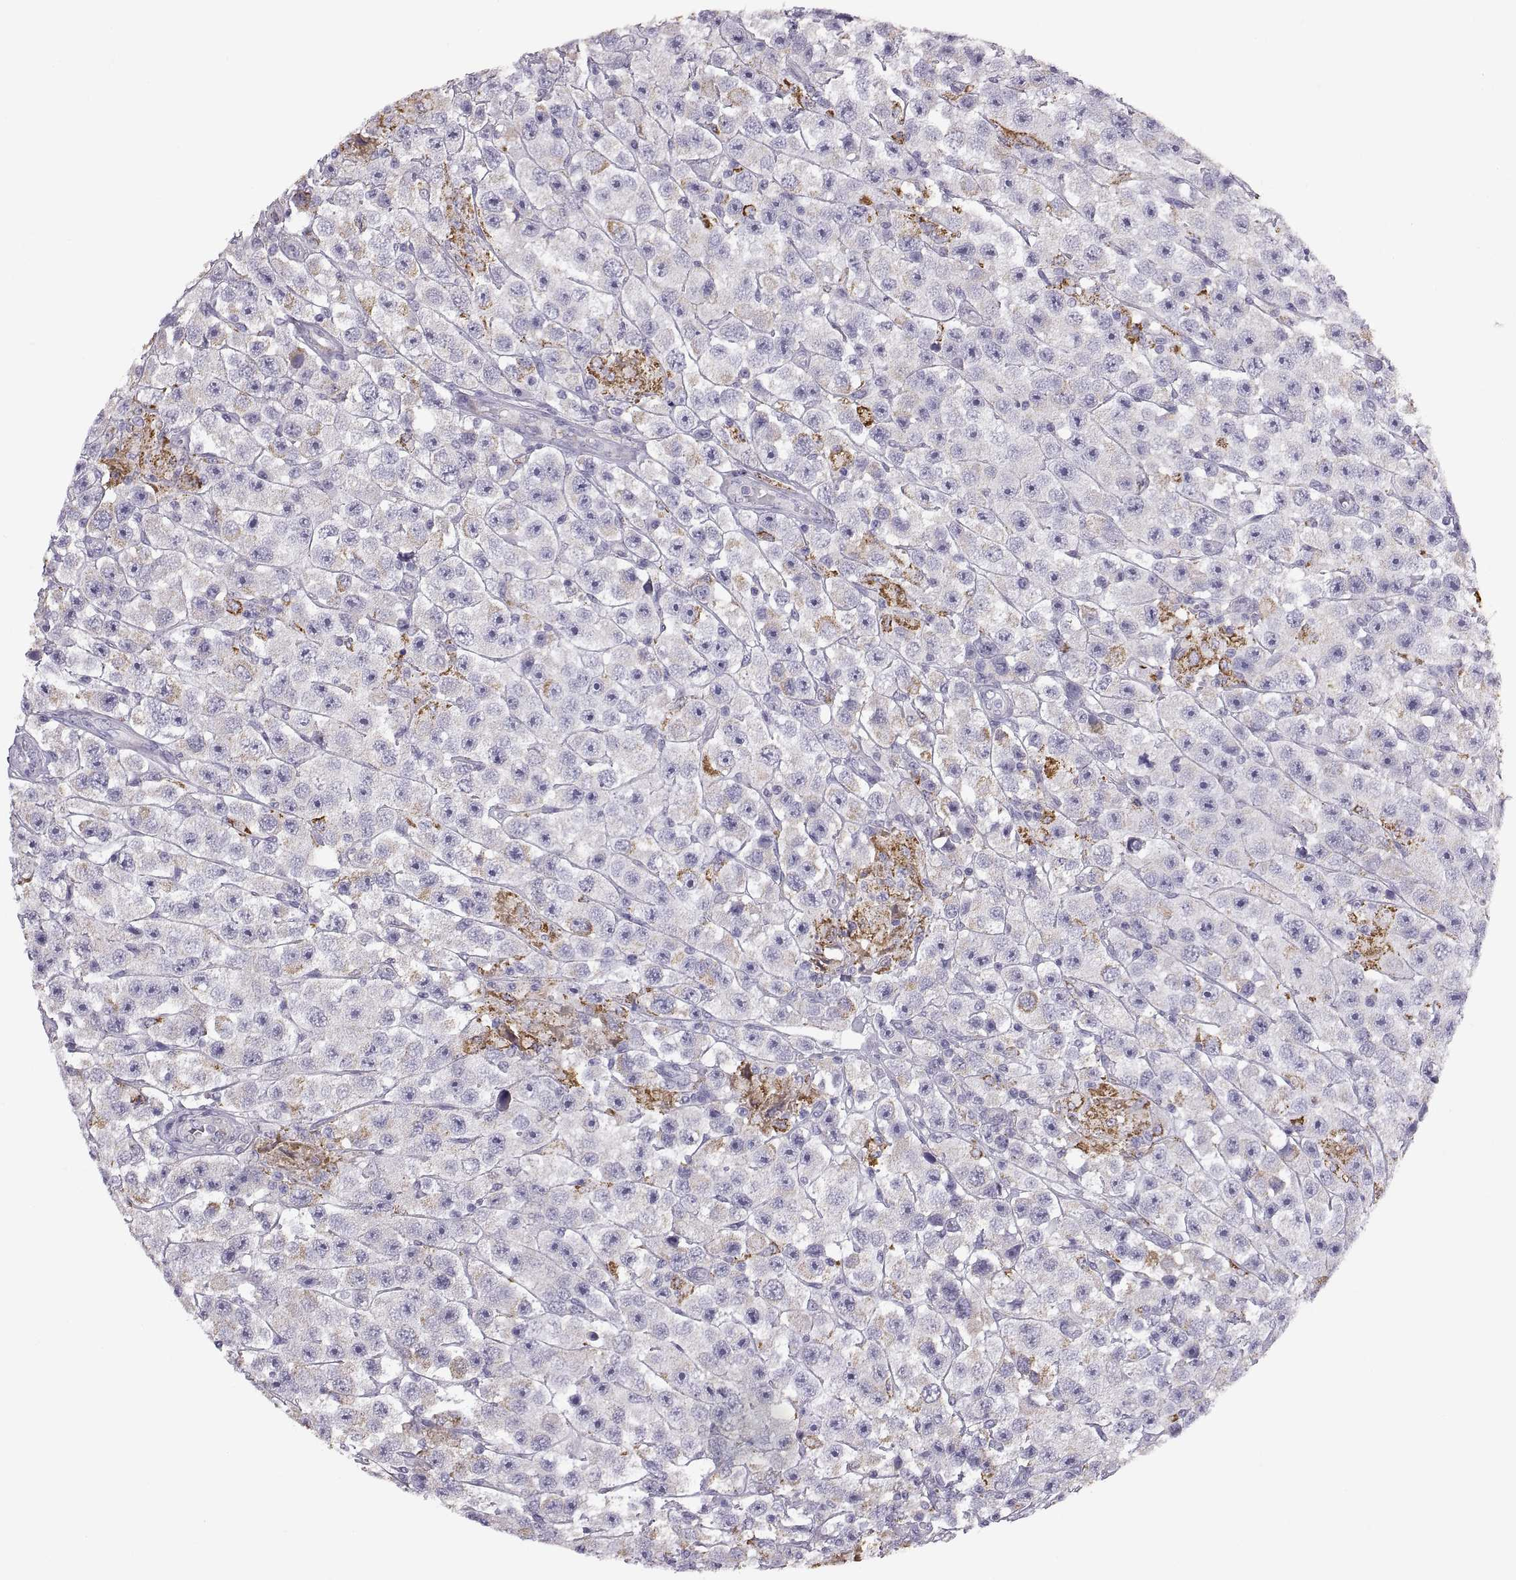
{"staining": {"intensity": "negative", "quantity": "none", "location": "none"}, "tissue": "testis cancer", "cell_type": "Tumor cells", "image_type": "cancer", "snomed": [{"axis": "morphology", "description": "Seminoma, NOS"}, {"axis": "topography", "description": "Testis"}], "caption": "A micrograph of testis cancer stained for a protein shows no brown staining in tumor cells. The staining was performed using DAB to visualize the protein expression in brown, while the nuclei were stained in blue with hematoxylin (Magnification: 20x).", "gene": "COL9A3", "patient": {"sex": "male", "age": 45}}